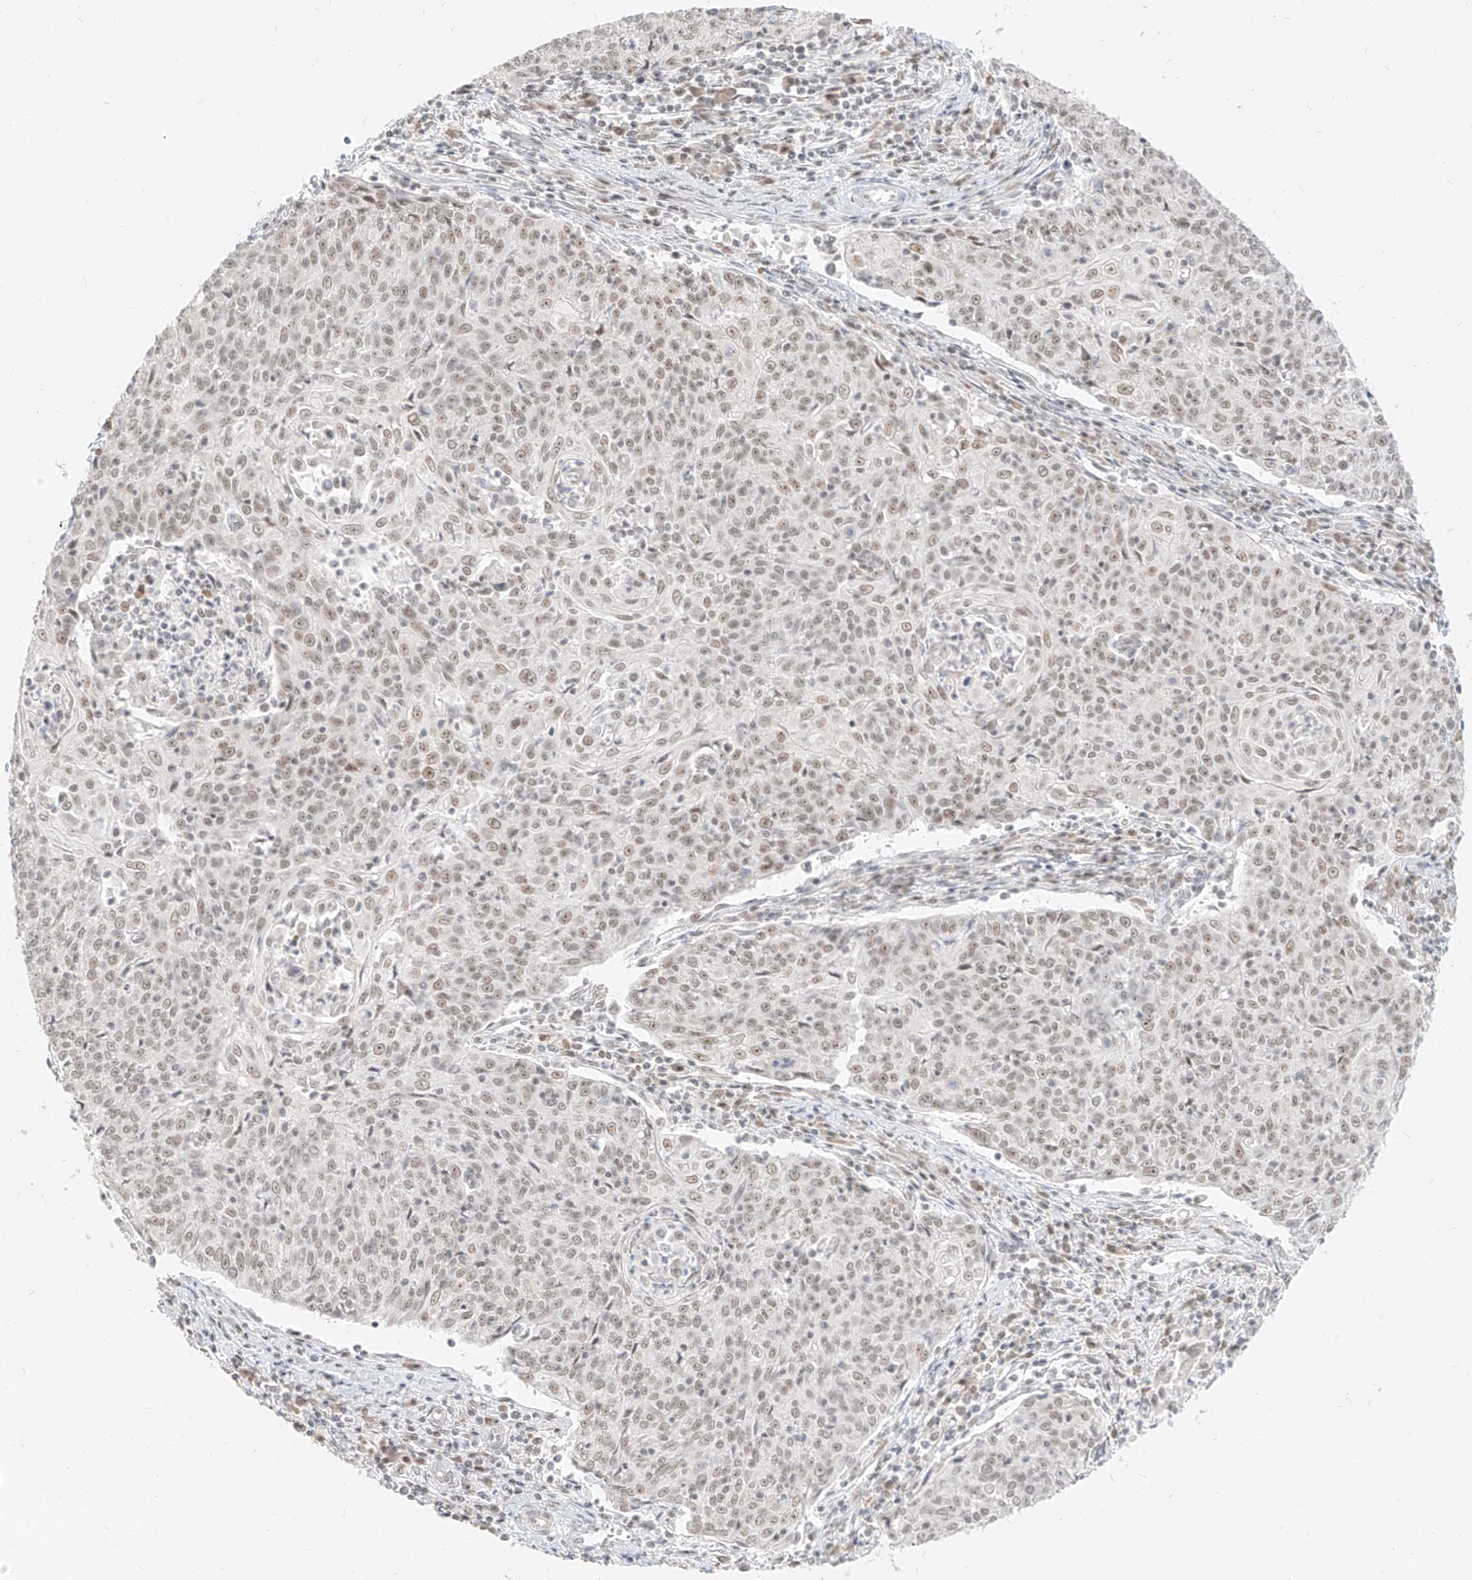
{"staining": {"intensity": "weak", "quantity": ">75%", "location": "nuclear"}, "tissue": "cervical cancer", "cell_type": "Tumor cells", "image_type": "cancer", "snomed": [{"axis": "morphology", "description": "Squamous cell carcinoma, NOS"}, {"axis": "topography", "description": "Cervix"}], "caption": "Protein expression by immunohistochemistry shows weak nuclear positivity in about >75% of tumor cells in cervical cancer (squamous cell carcinoma).", "gene": "SUPT5H", "patient": {"sex": "female", "age": 48}}